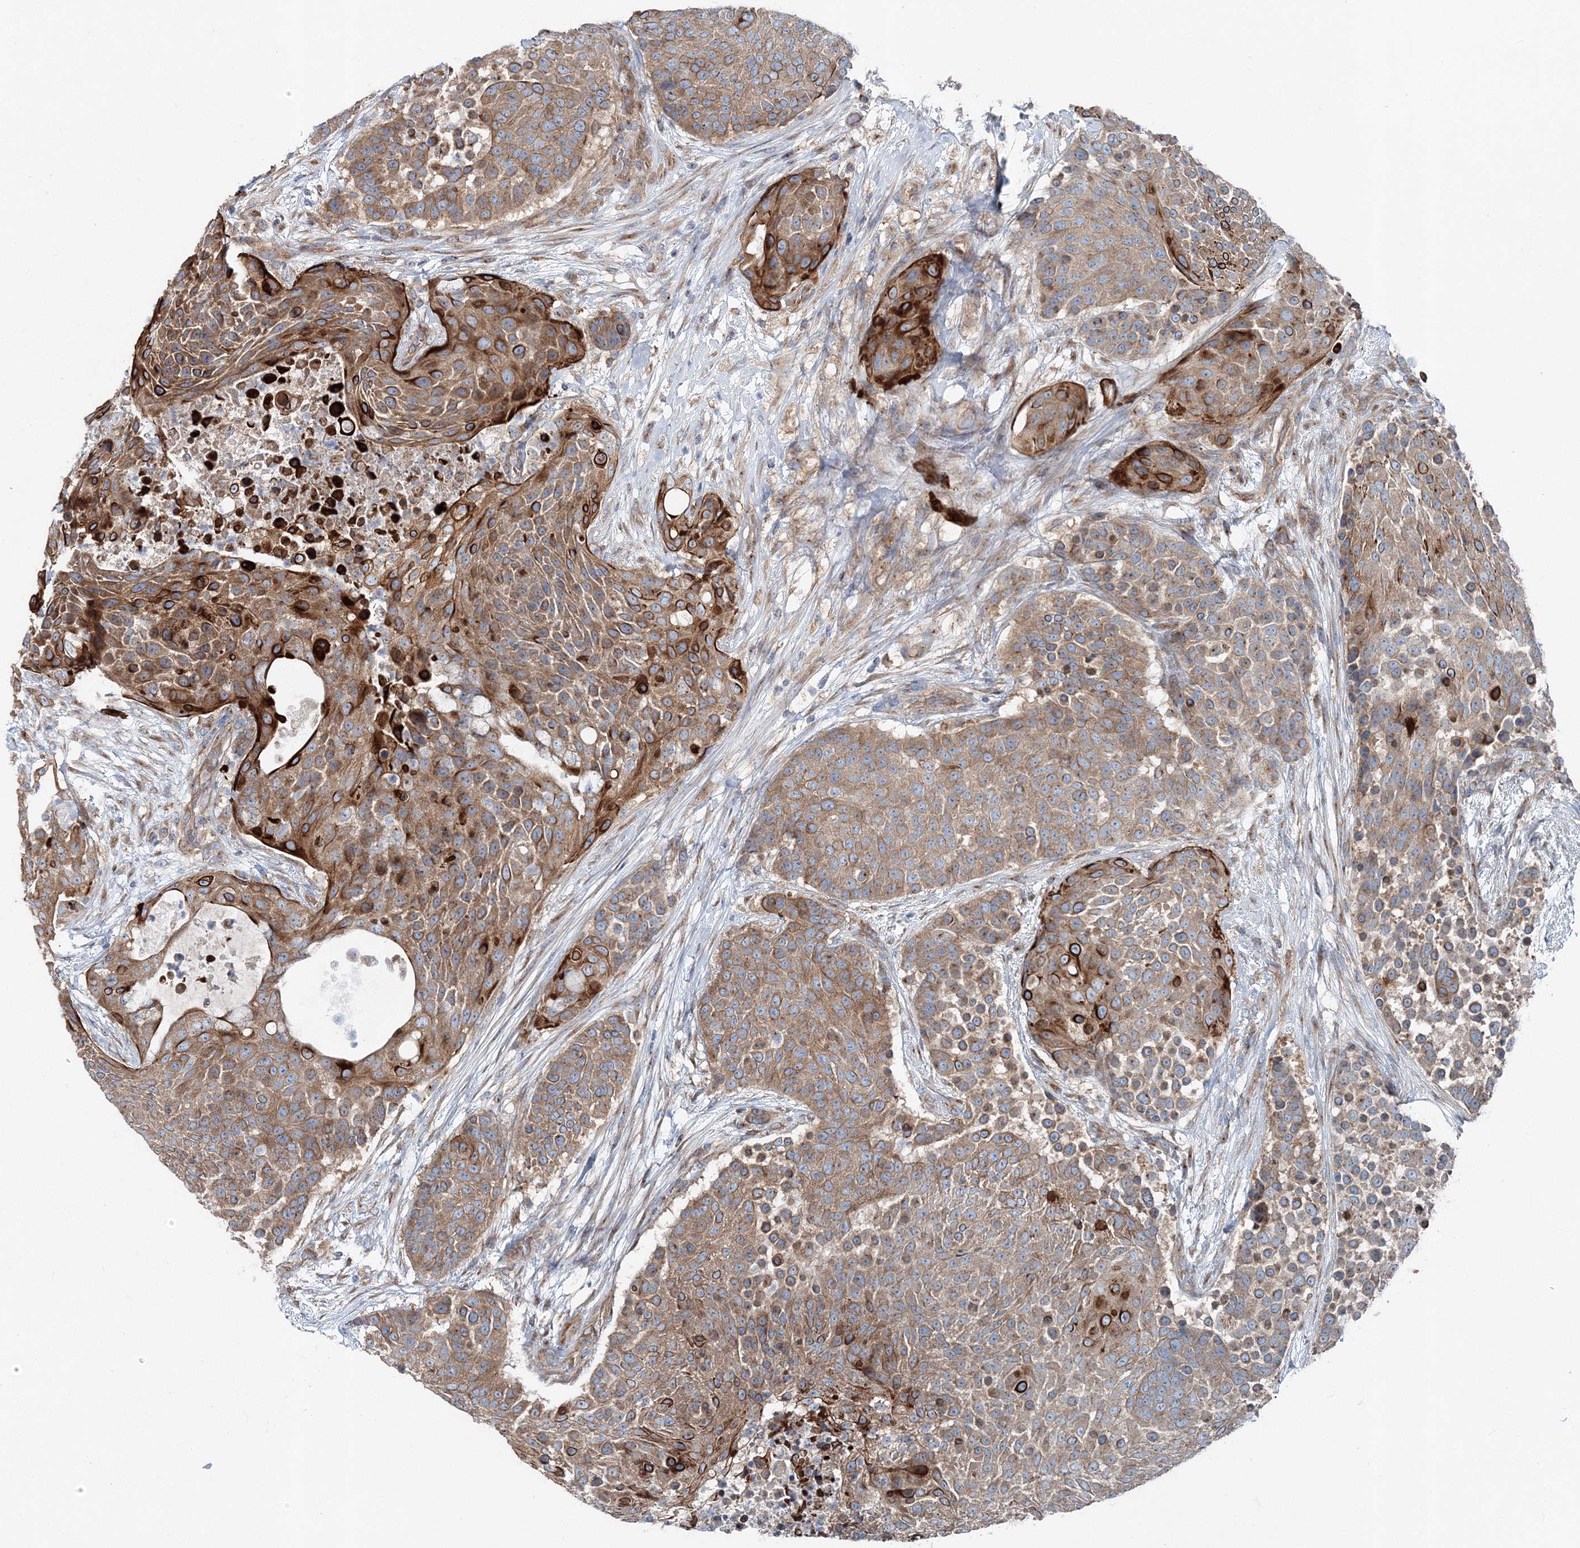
{"staining": {"intensity": "moderate", "quantity": ">75%", "location": "cytoplasmic/membranous"}, "tissue": "urothelial cancer", "cell_type": "Tumor cells", "image_type": "cancer", "snomed": [{"axis": "morphology", "description": "Urothelial carcinoma, High grade"}, {"axis": "topography", "description": "Urinary bladder"}], "caption": "A medium amount of moderate cytoplasmic/membranous expression is identified in about >75% of tumor cells in urothelial cancer tissue.", "gene": "MPHOSPH9", "patient": {"sex": "female", "age": 63}}